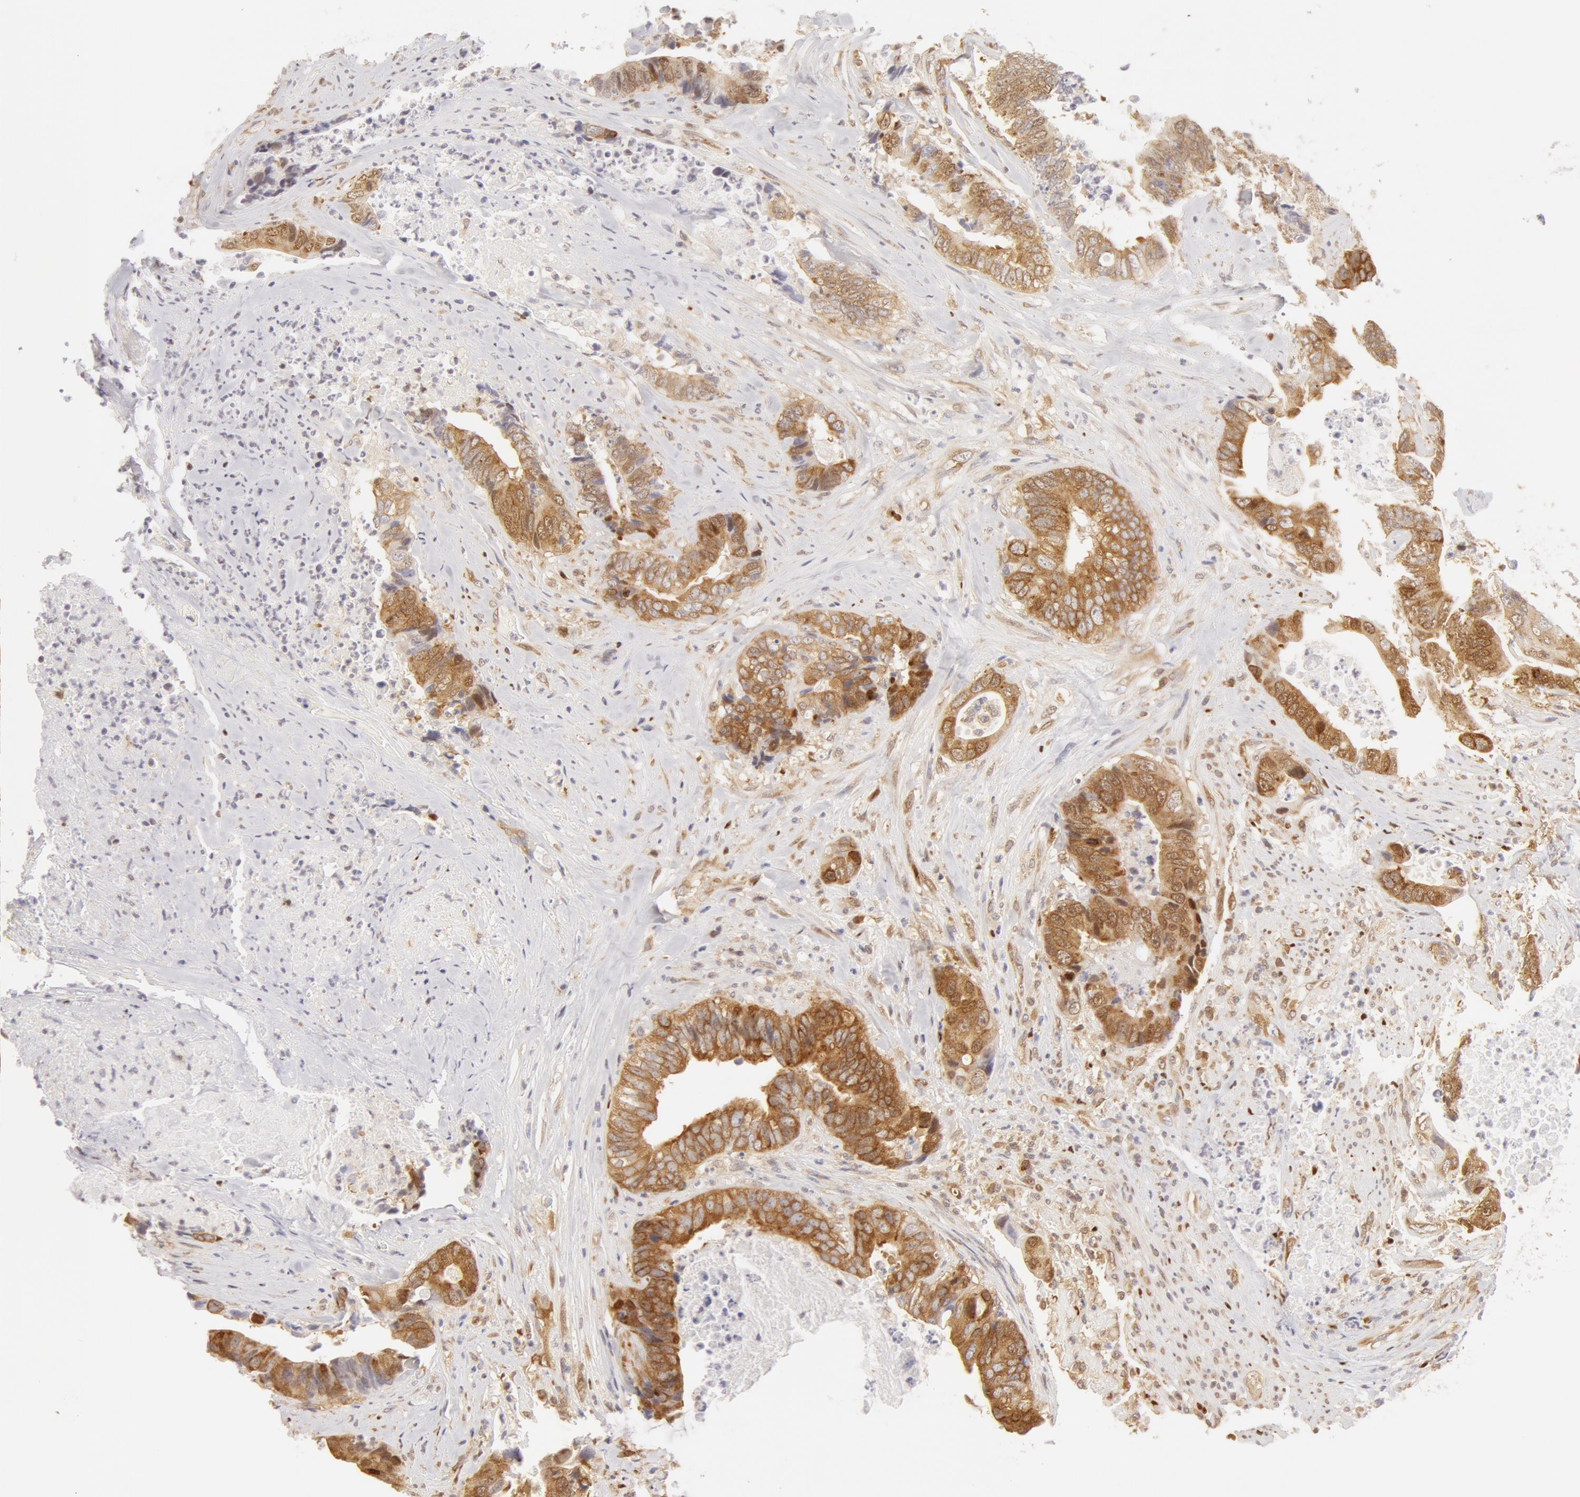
{"staining": {"intensity": "weak", "quantity": ">75%", "location": "cytoplasmic/membranous"}, "tissue": "colorectal cancer", "cell_type": "Tumor cells", "image_type": "cancer", "snomed": [{"axis": "morphology", "description": "Adenocarcinoma, NOS"}, {"axis": "topography", "description": "Rectum"}], "caption": "Weak cytoplasmic/membranous positivity is present in approximately >75% of tumor cells in colorectal cancer (adenocarcinoma).", "gene": "DDX3Y", "patient": {"sex": "female", "age": 65}}